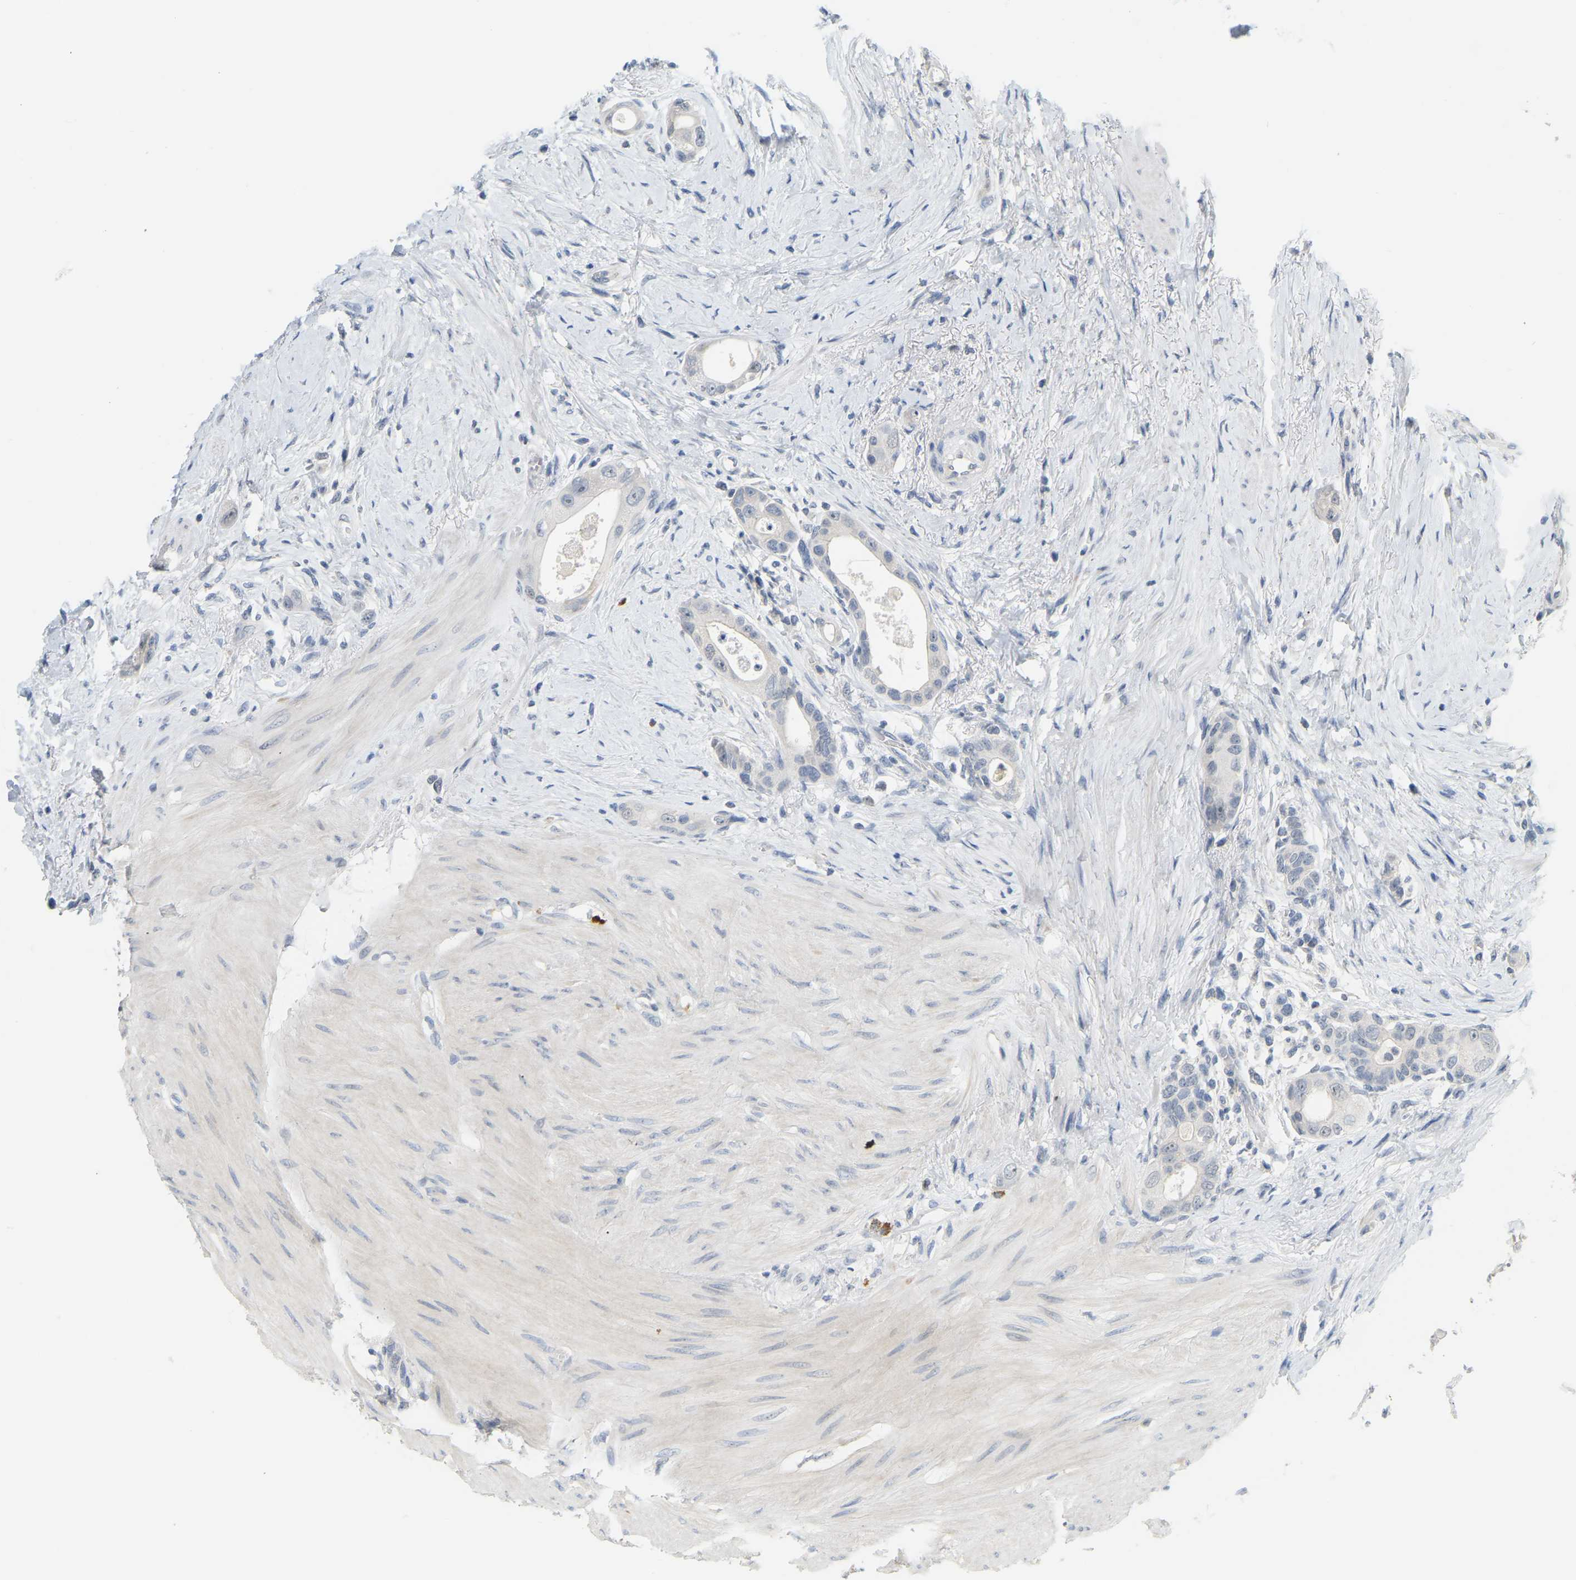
{"staining": {"intensity": "negative", "quantity": "none", "location": "none"}, "tissue": "colorectal cancer", "cell_type": "Tumor cells", "image_type": "cancer", "snomed": [{"axis": "morphology", "description": "Adenocarcinoma, NOS"}, {"axis": "topography", "description": "Rectum"}], "caption": "An immunohistochemistry (IHC) micrograph of colorectal cancer (adenocarcinoma) is shown. There is no staining in tumor cells of colorectal cancer (adenocarcinoma).", "gene": "BRF2", "patient": {"sex": "male", "age": 51}}